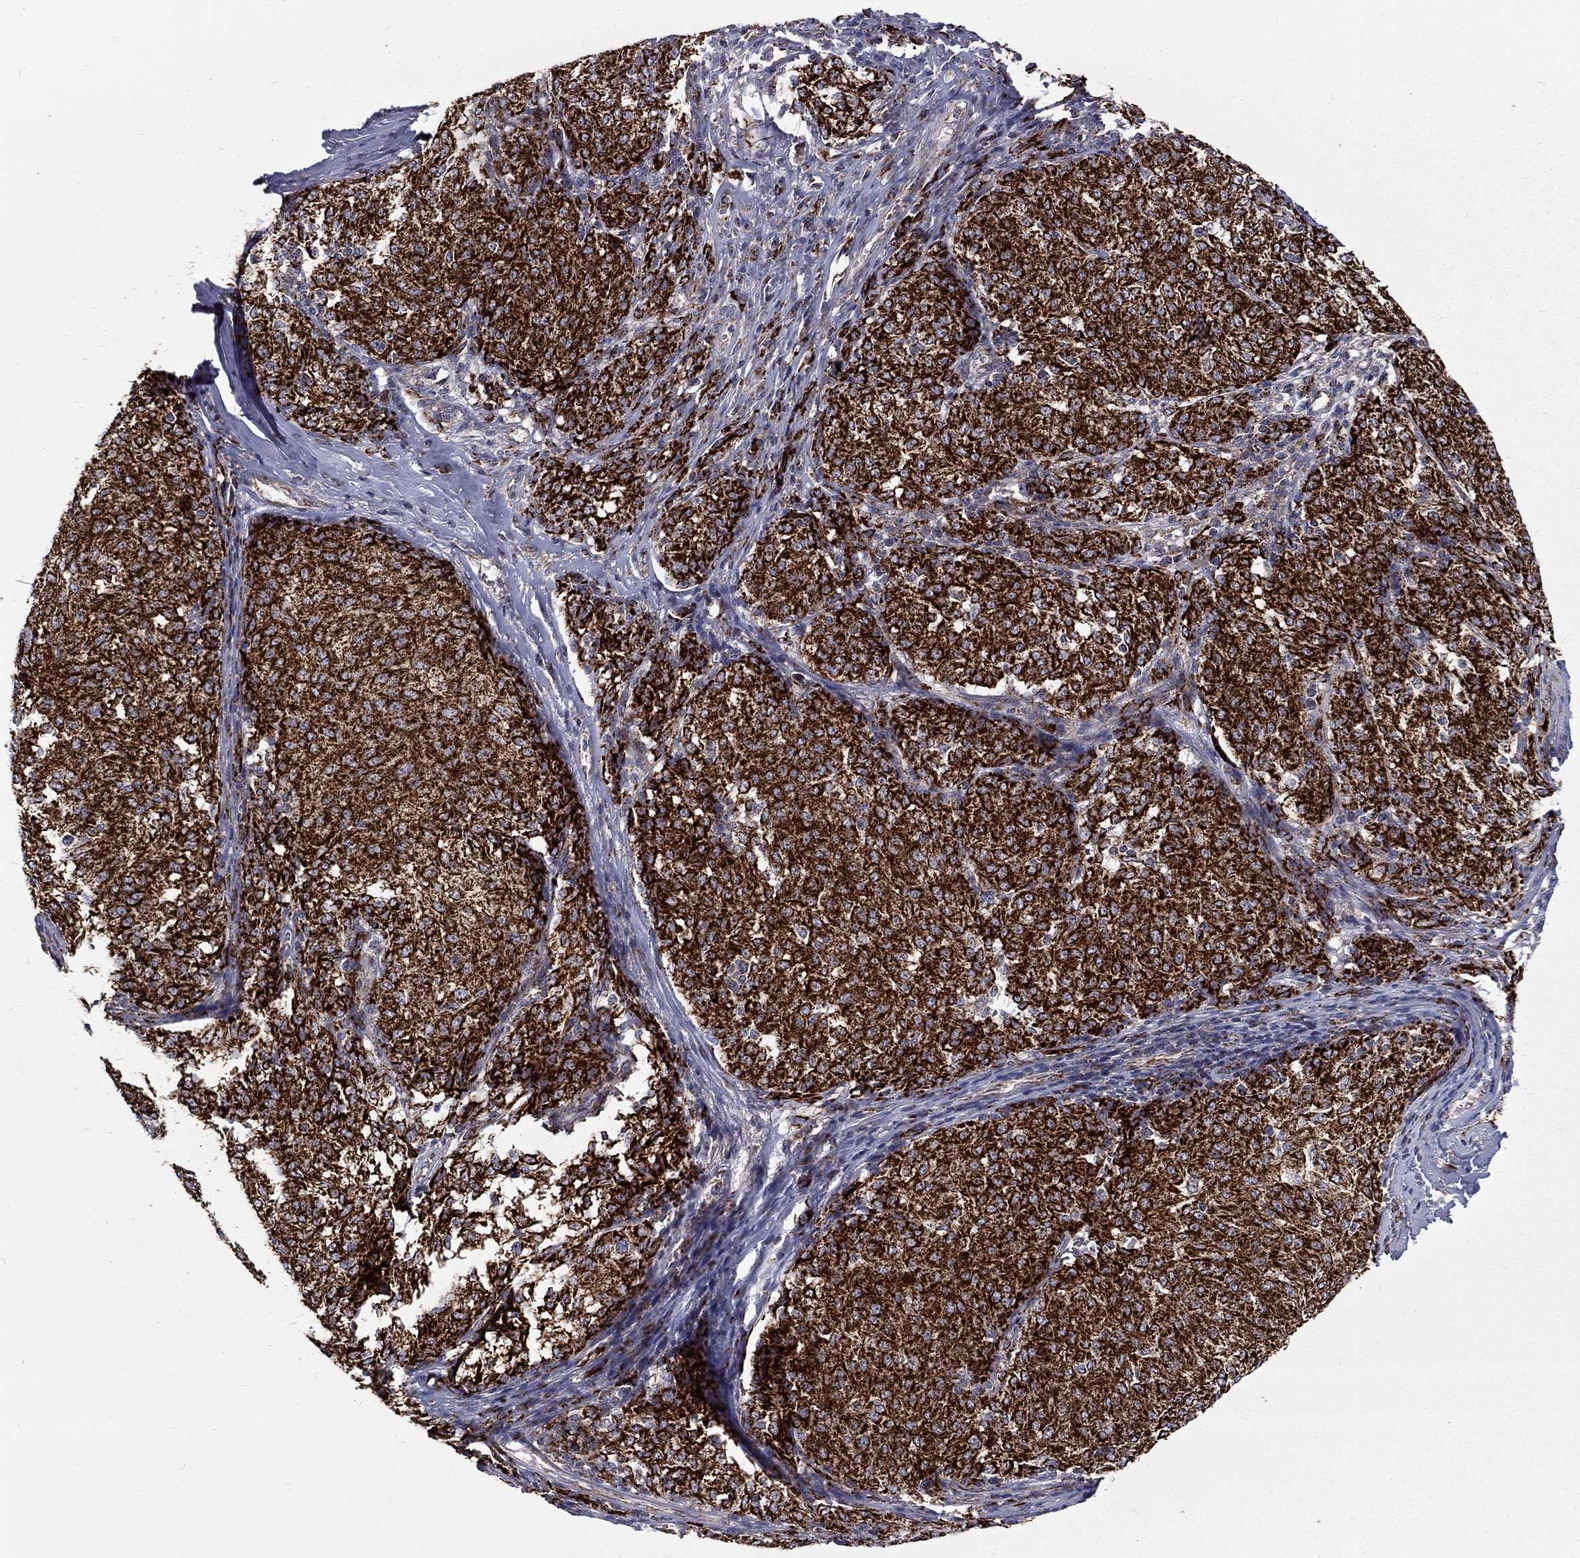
{"staining": {"intensity": "strong", "quantity": ">75%", "location": "cytoplasmic/membranous"}, "tissue": "melanoma", "cell_type": "Tumor cells", "image_type": "cancer", "snomed": [{"axis": "morphology", "description": "Malignant melanoma, NOS"}, {"axis": "topography", "description": "Skin"}], "caption": "Tumor cells display high levels of strong cytoplasmic/membranous staining in about >75% of cells in human melanoma. The staining was performed using DAB (3,3'-diaminobenzidine), with brown indicating positive protein expression. Nuclei are stained blue with hematoxylin.", "gene": "ALDH1B1", "patient": {"sex": "female", "age": 72}}